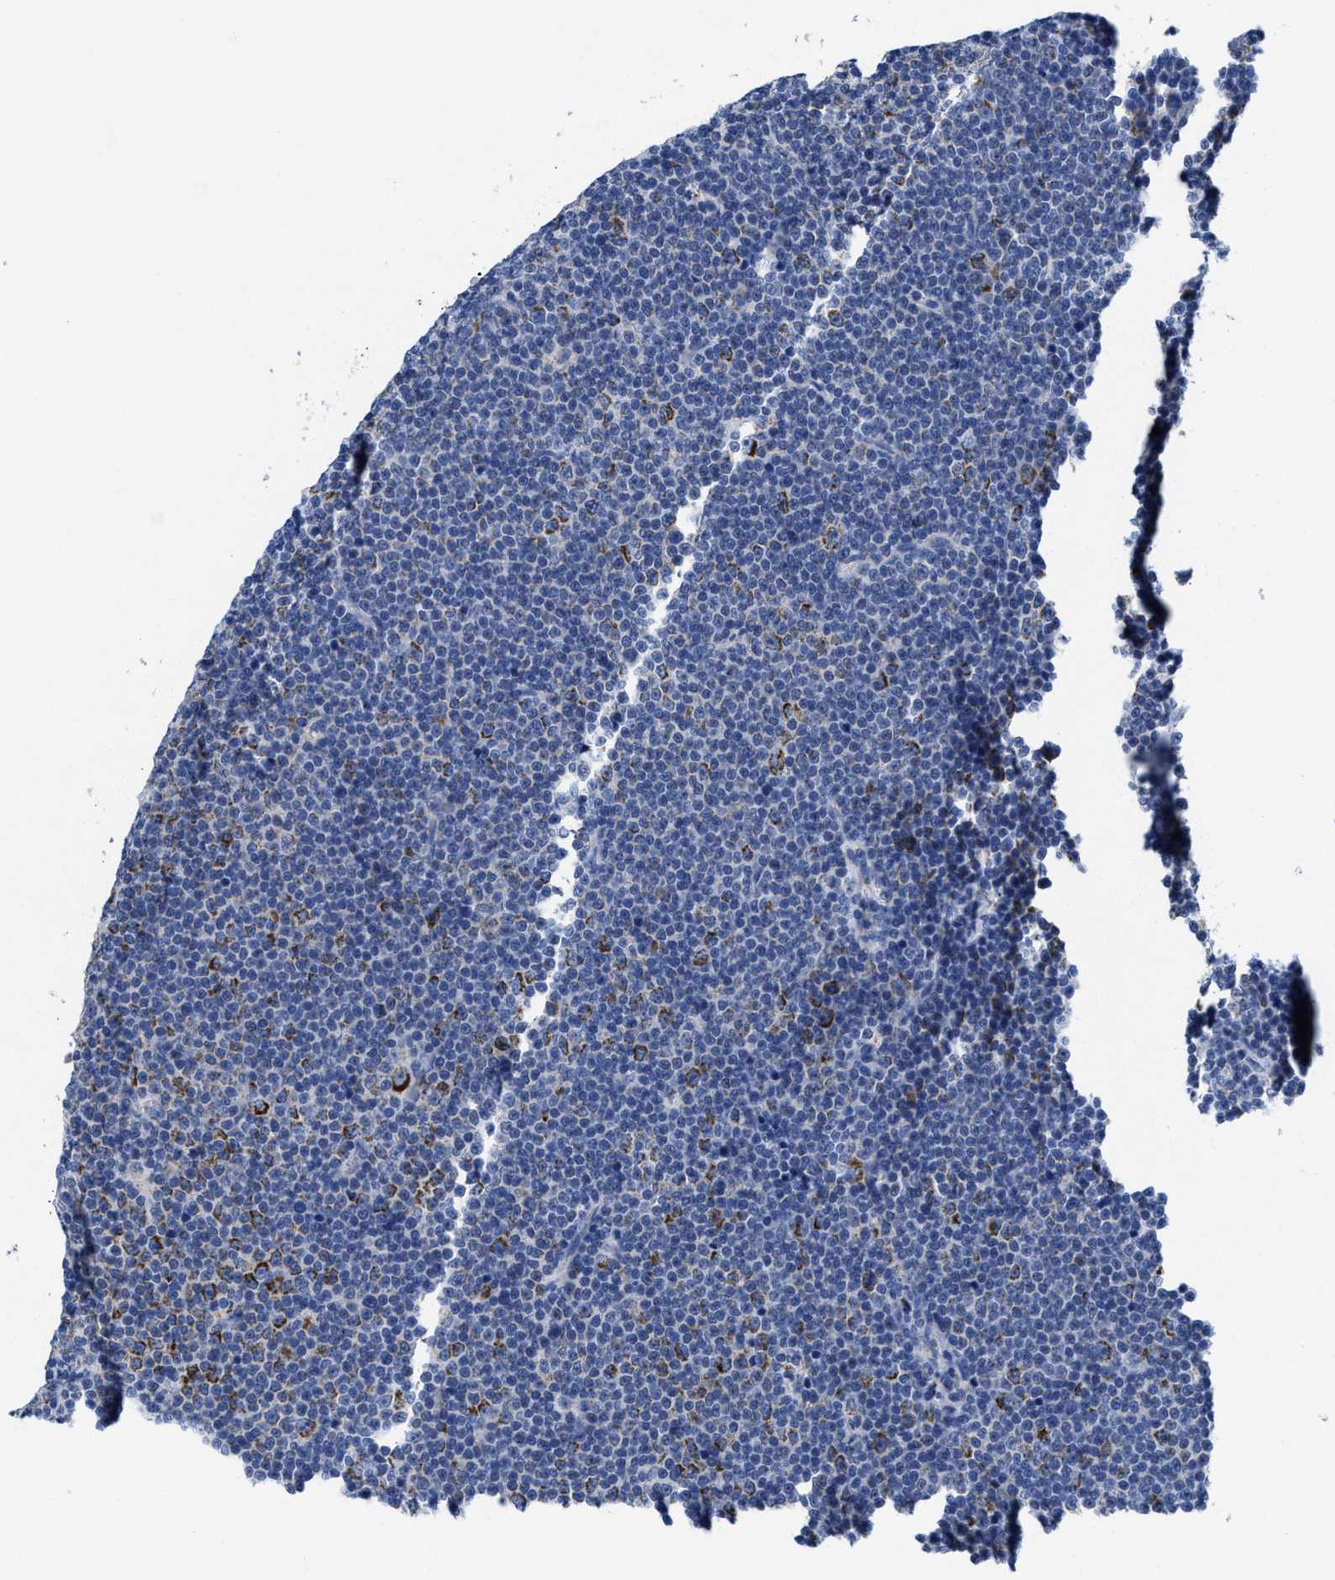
{"staining": {"intensity": "moderate", "quantity": "25%-75%", "location": "cytoplasmic/membranous"}, "tissue": "lymphoma", "cell_type": "Tumor cells", "image_type": "cancer", "snomed": [{"axis": "morphology", "description": "Malignant lymphoma, non-Hodgkin's type, Low grade"}, {"axis": "topography", "description": "Lymph node"}], "caption": "A micrograph of human low-grade malignant lymphoma, non-Hodgkin's type stained for a protein displays moderate cytoplasmic/membranous brown staining in tumor cells.", "gene": "TBRG4", "patient": {"sex": "female", "age": 67}}